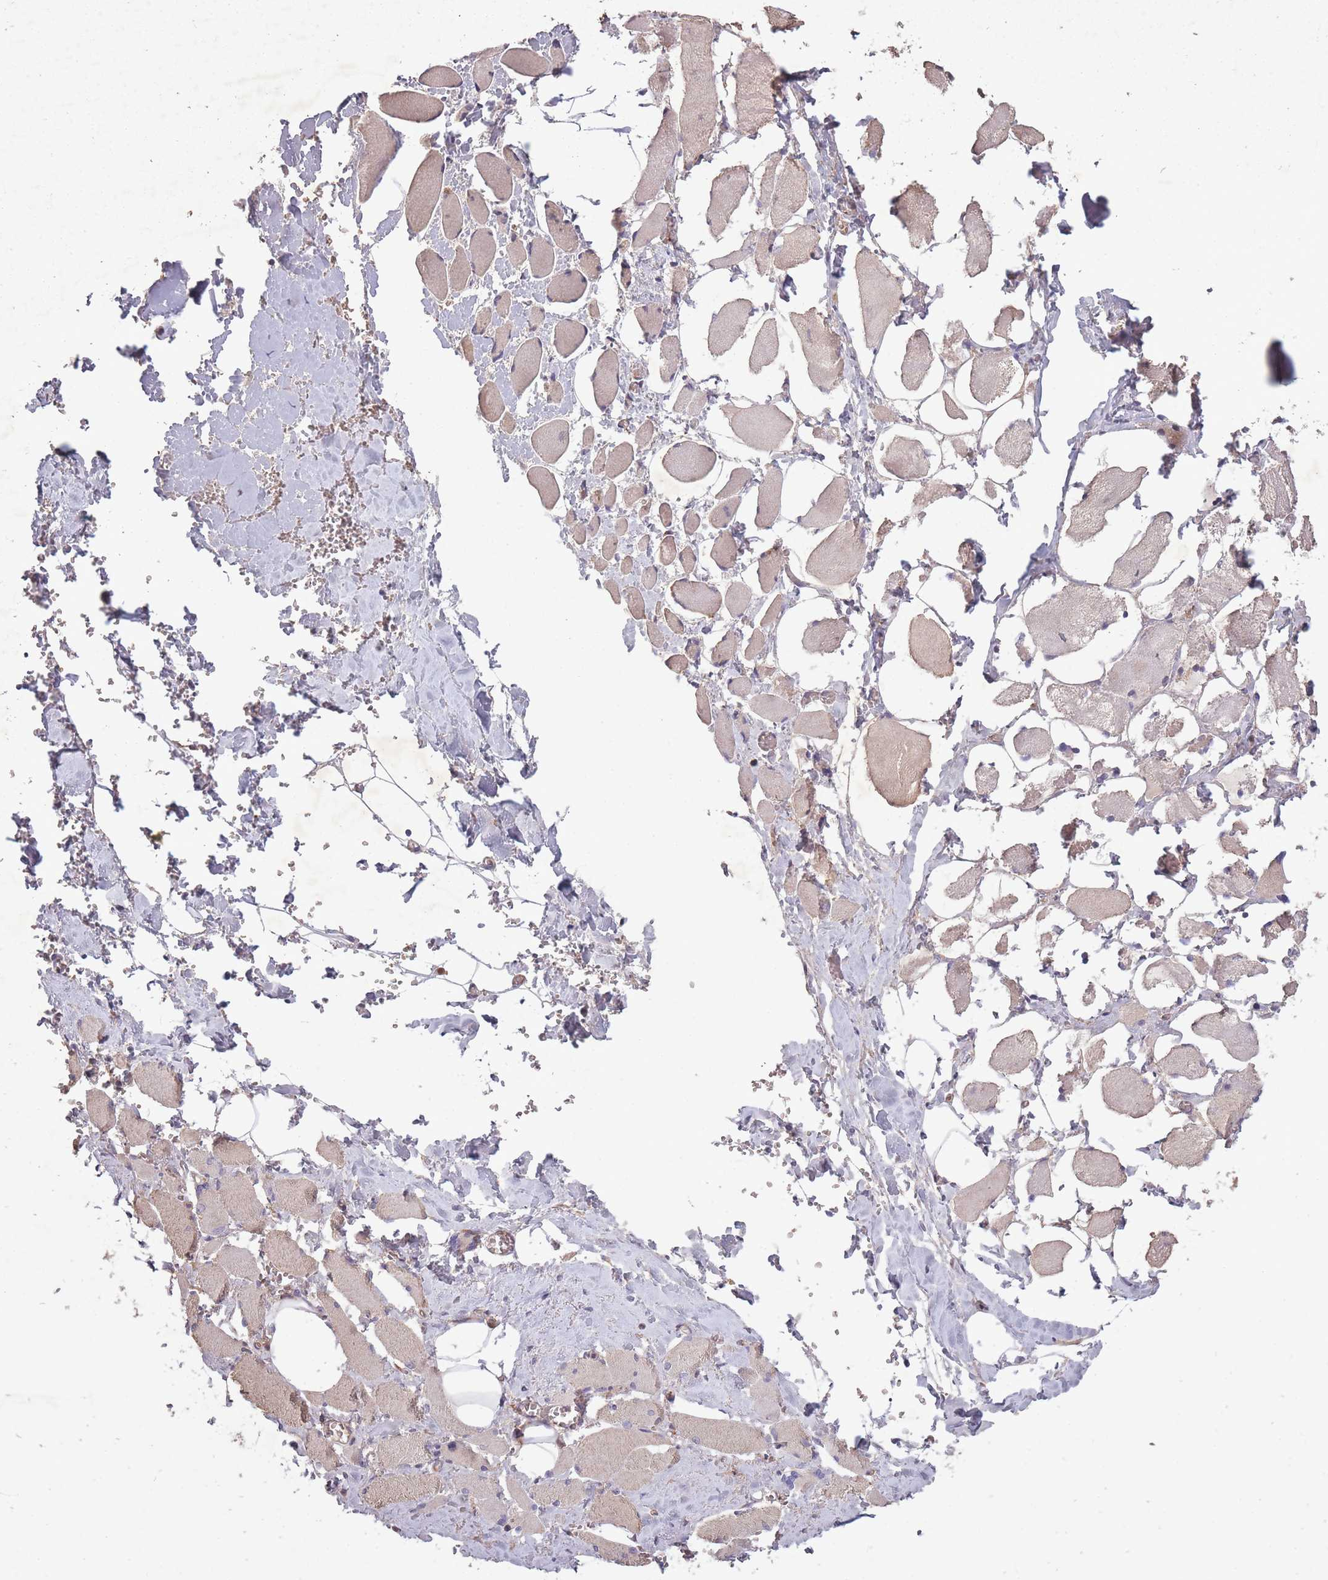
{"staining": {"intensity": "weak", "quantity": "<25%", "location": "cytoplasmic/membranous"}, "tissue": "skeletal muscle", "cell_type": "Myocytes", "image_type": "normal", "snomed": [{"axis": "morphology", "description": "Normal tissue, NOS"}, {"axis": "morphology", "description": "Basal cell carcinoma"}, {"axis": "topography", "description": "Skeletal muscle"}], "caption": "Immunohistochemistry (IHC) of unremarkable skeletal muscle demonstrates no positivity in myocytes.", "gene": "OR2V1", "patient": {"sex": "female", "age": 64}}